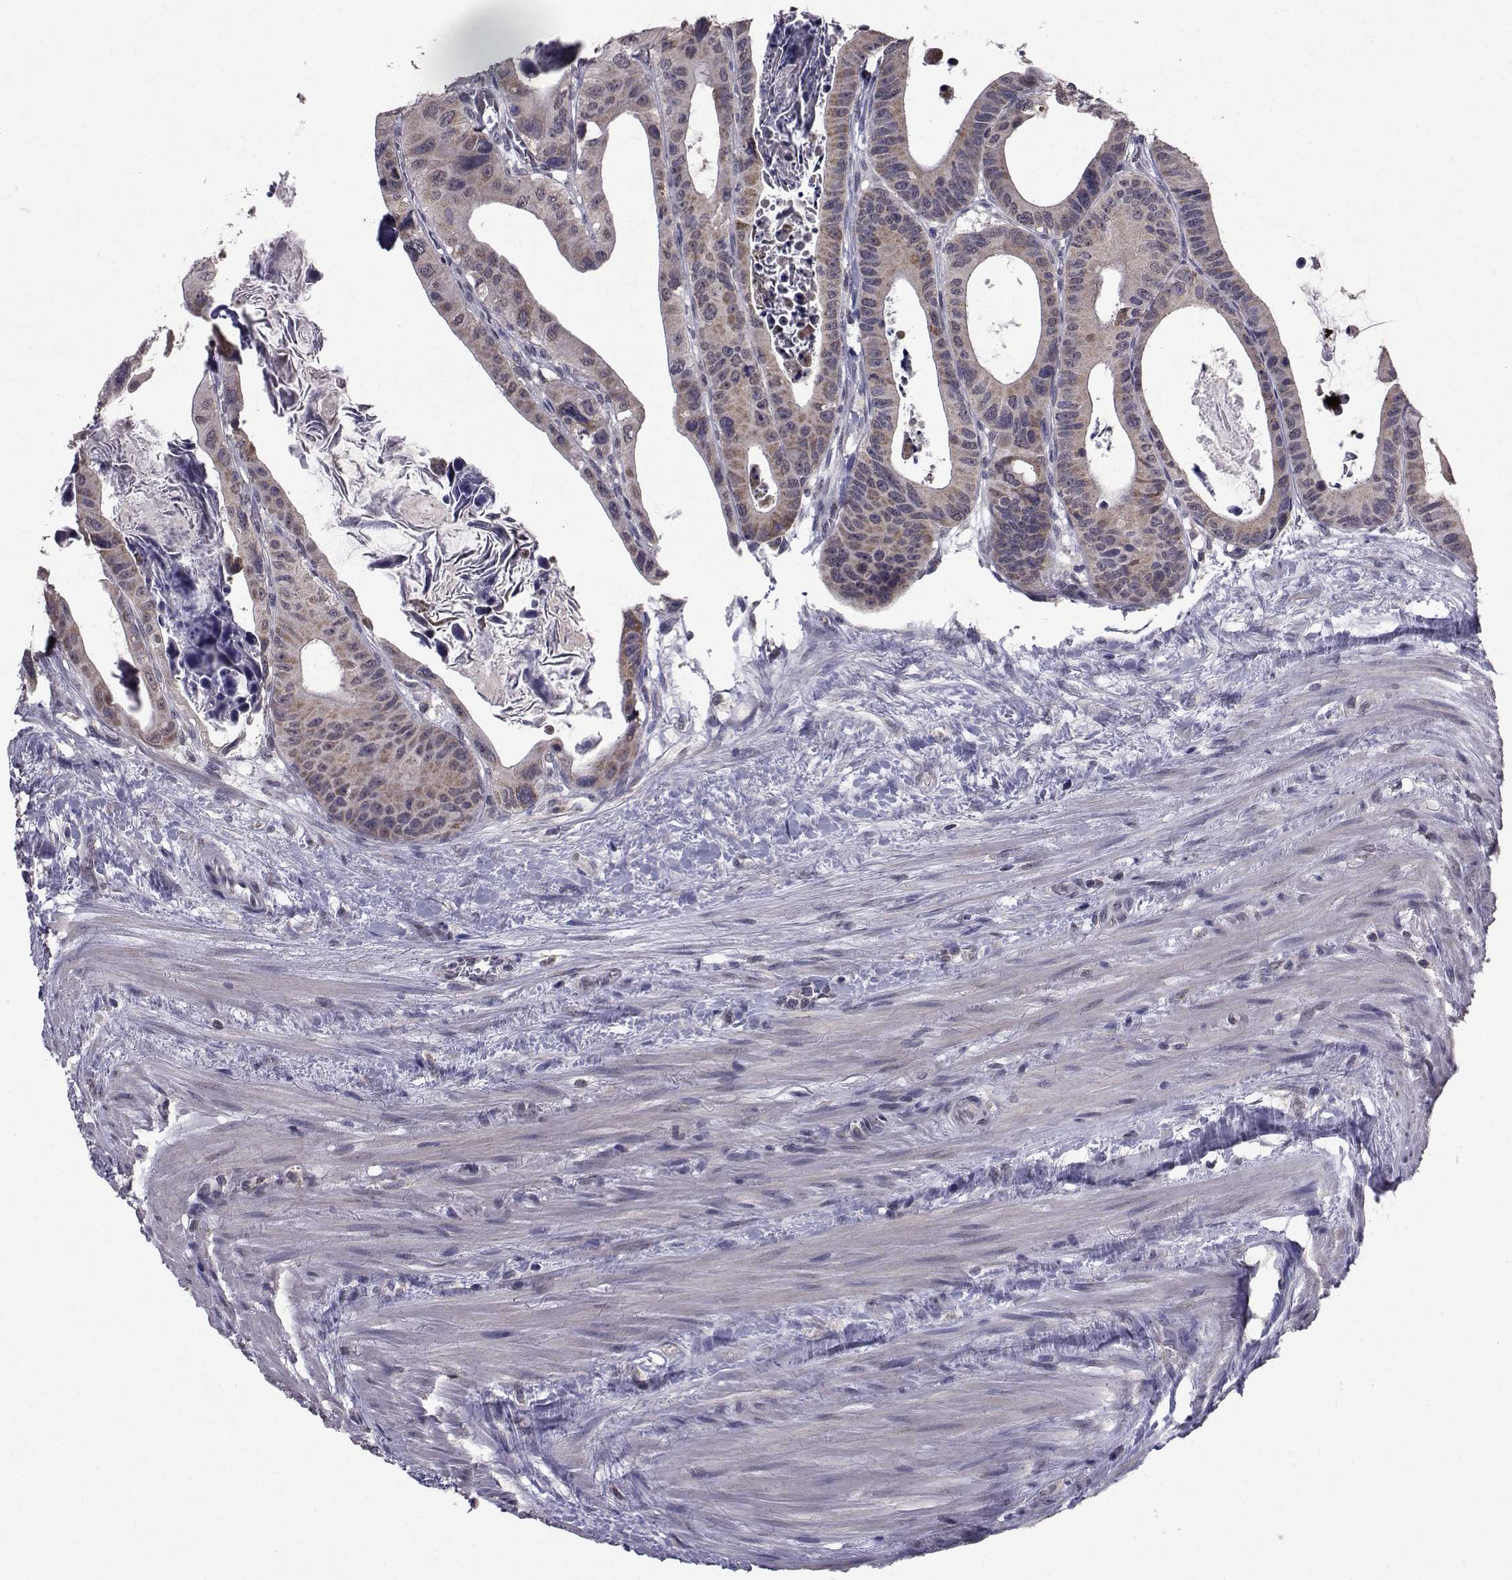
{"staining": {"intensity": "moderate", "quantity": "25%-75%", "location": "cytoplasmic/membranous"}, "tissue": "colorectal cancer", "cell_type": "Tumor cells", "image_type": "cancer", "snomed": [{"axis": "morphology", "description": "Adenocarcinoma, NOS"}, {"axis": "topography", "description": "Rectum"}], "caption": "There is medium levels of moderate cytoplasmic/membranous staining in tumor cells of colorectal cancer (adenocarcinoma), as demonstrated by immunohistochemical staining (brown color).", "gene": "CYP2S1", "patient": {"sex": "male", "age": 64}}